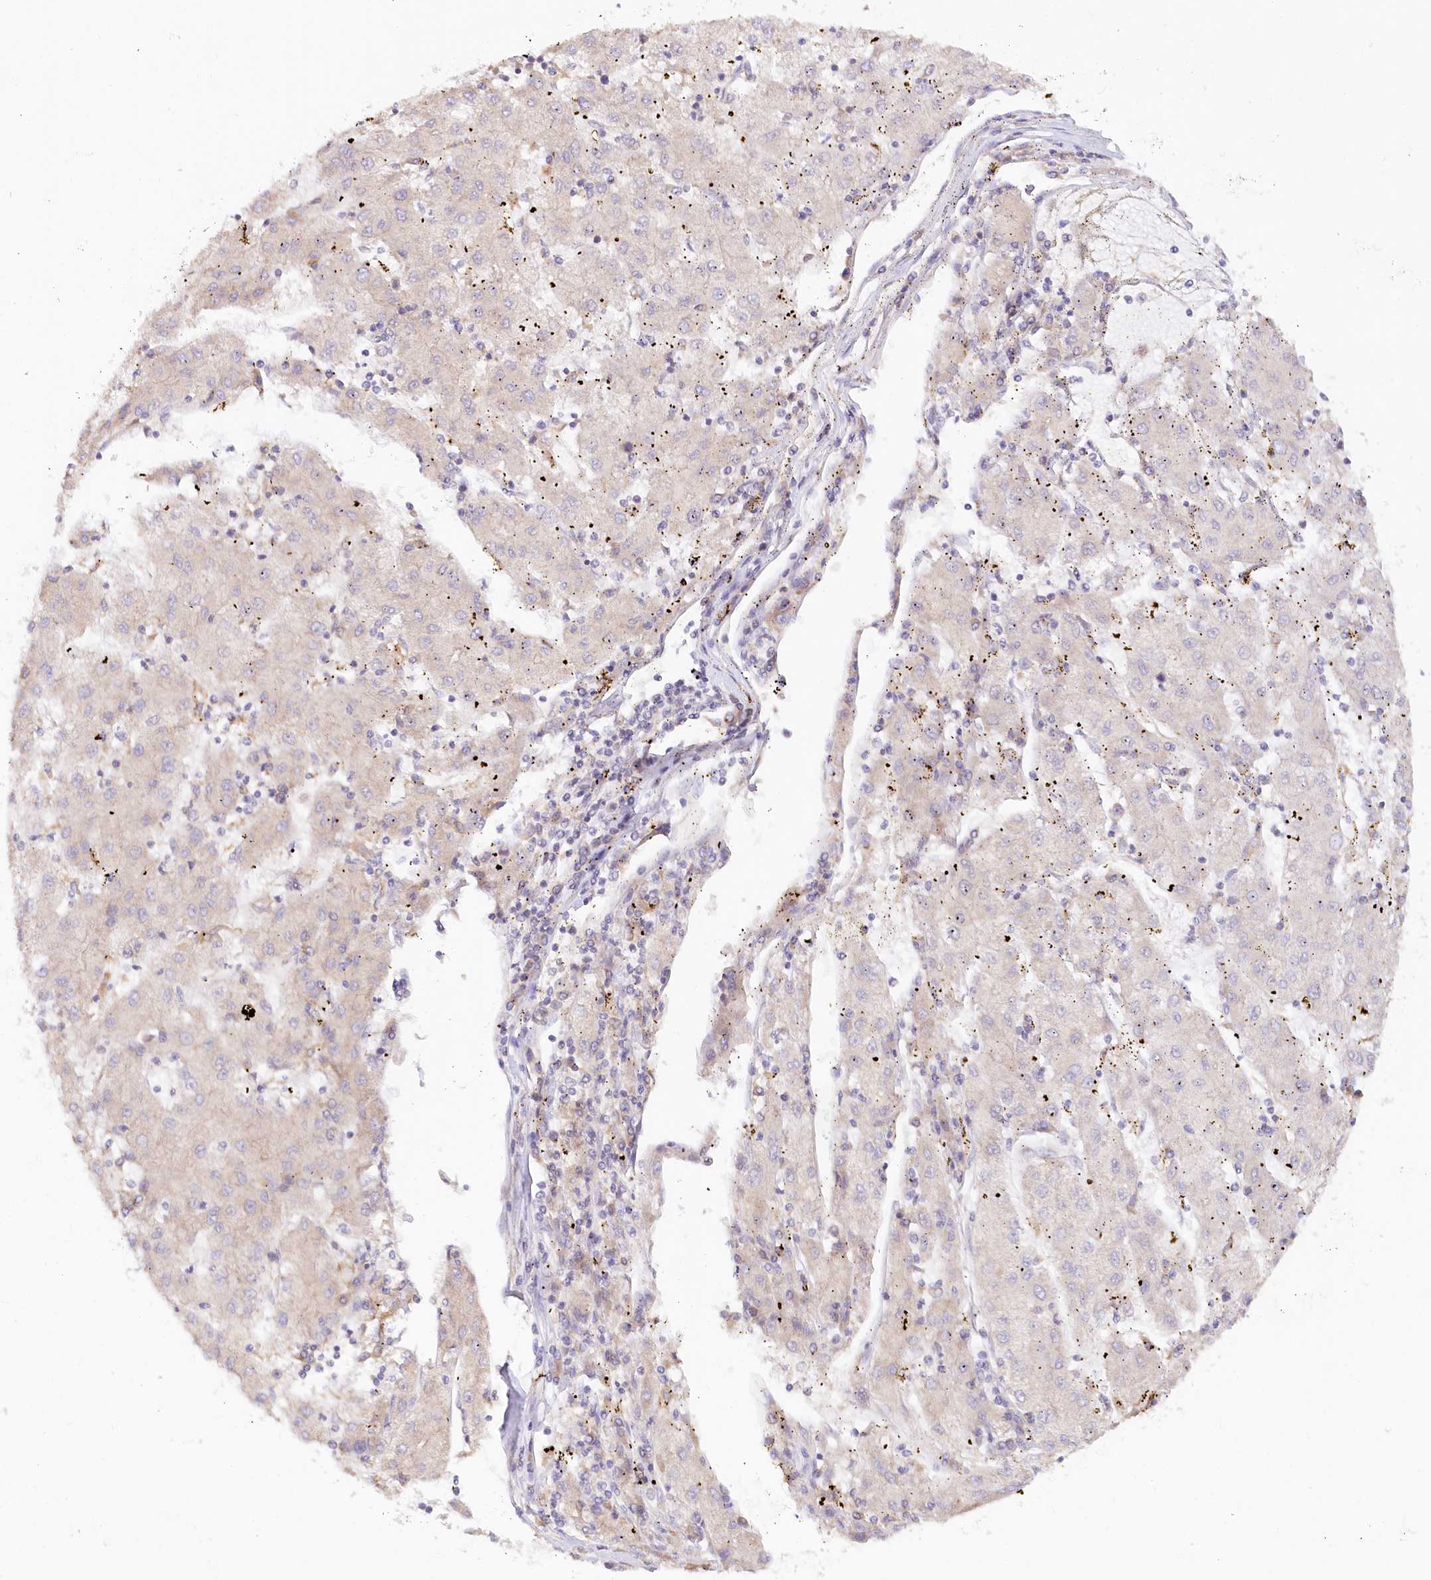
{"staining": {"intensity": "weak", "quantity": "<25%", "location": "cytoplasmic/membranous"}, "tissue": "liver cancer", "cell_type": "Tumor cells", "image_type": "cancer", "snomed": [{"axis": "morphology", "description": "Carcinoma, Hepatocellular, NOS"}, {"axis": "topography", "description": "Liver"}], "caption": "Liver cancer (hepatocellular carcinoma) was stained to show a protein in brown. There is no significant positivity in tumor cells.", "gene": "PAIP2", "patient": {"sex": "male", "age": 72}}